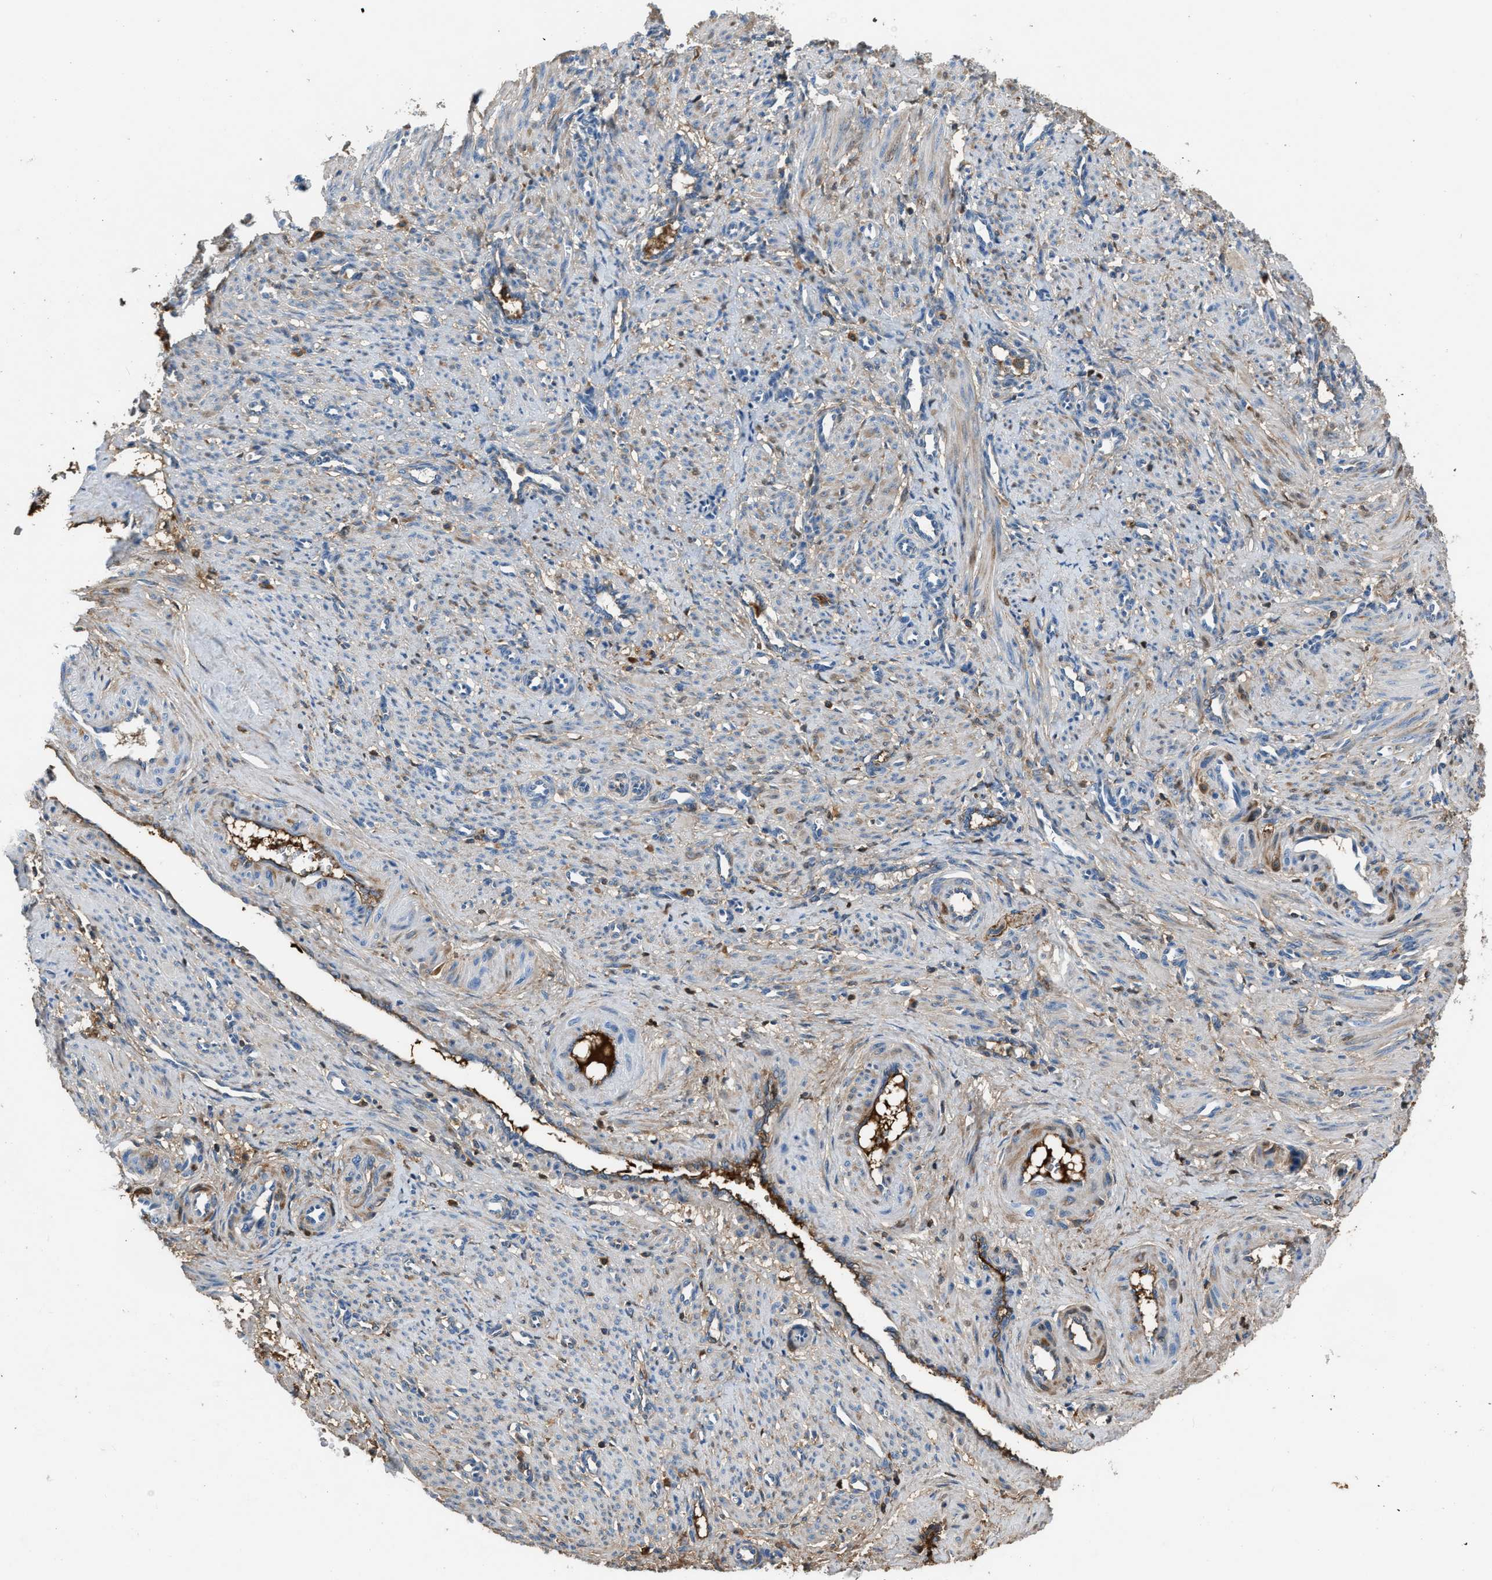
{"staining": {"intensity": "weak", "quantity": "25%-75%", "location": "cytoplasmic/membranous"}, "tissue": "smooth muscle", "cell_type": "Smooth muscle cells", "image_type": "normal", "snomed": [{"axis": "morphology", "description": "Normal tissue, NOS"}, {"axis": "topography", "description": "Endometrium"}], "caption": "A high-resolution histopathology image shows IHC staining of benign smooth muscle, which demonstrates weak cytoplasmic/membranous positivity in approximately 25%-75% of smooth muscle cells.", "gene": "STC1", "patient": {"sex": "female", "age": 33}}